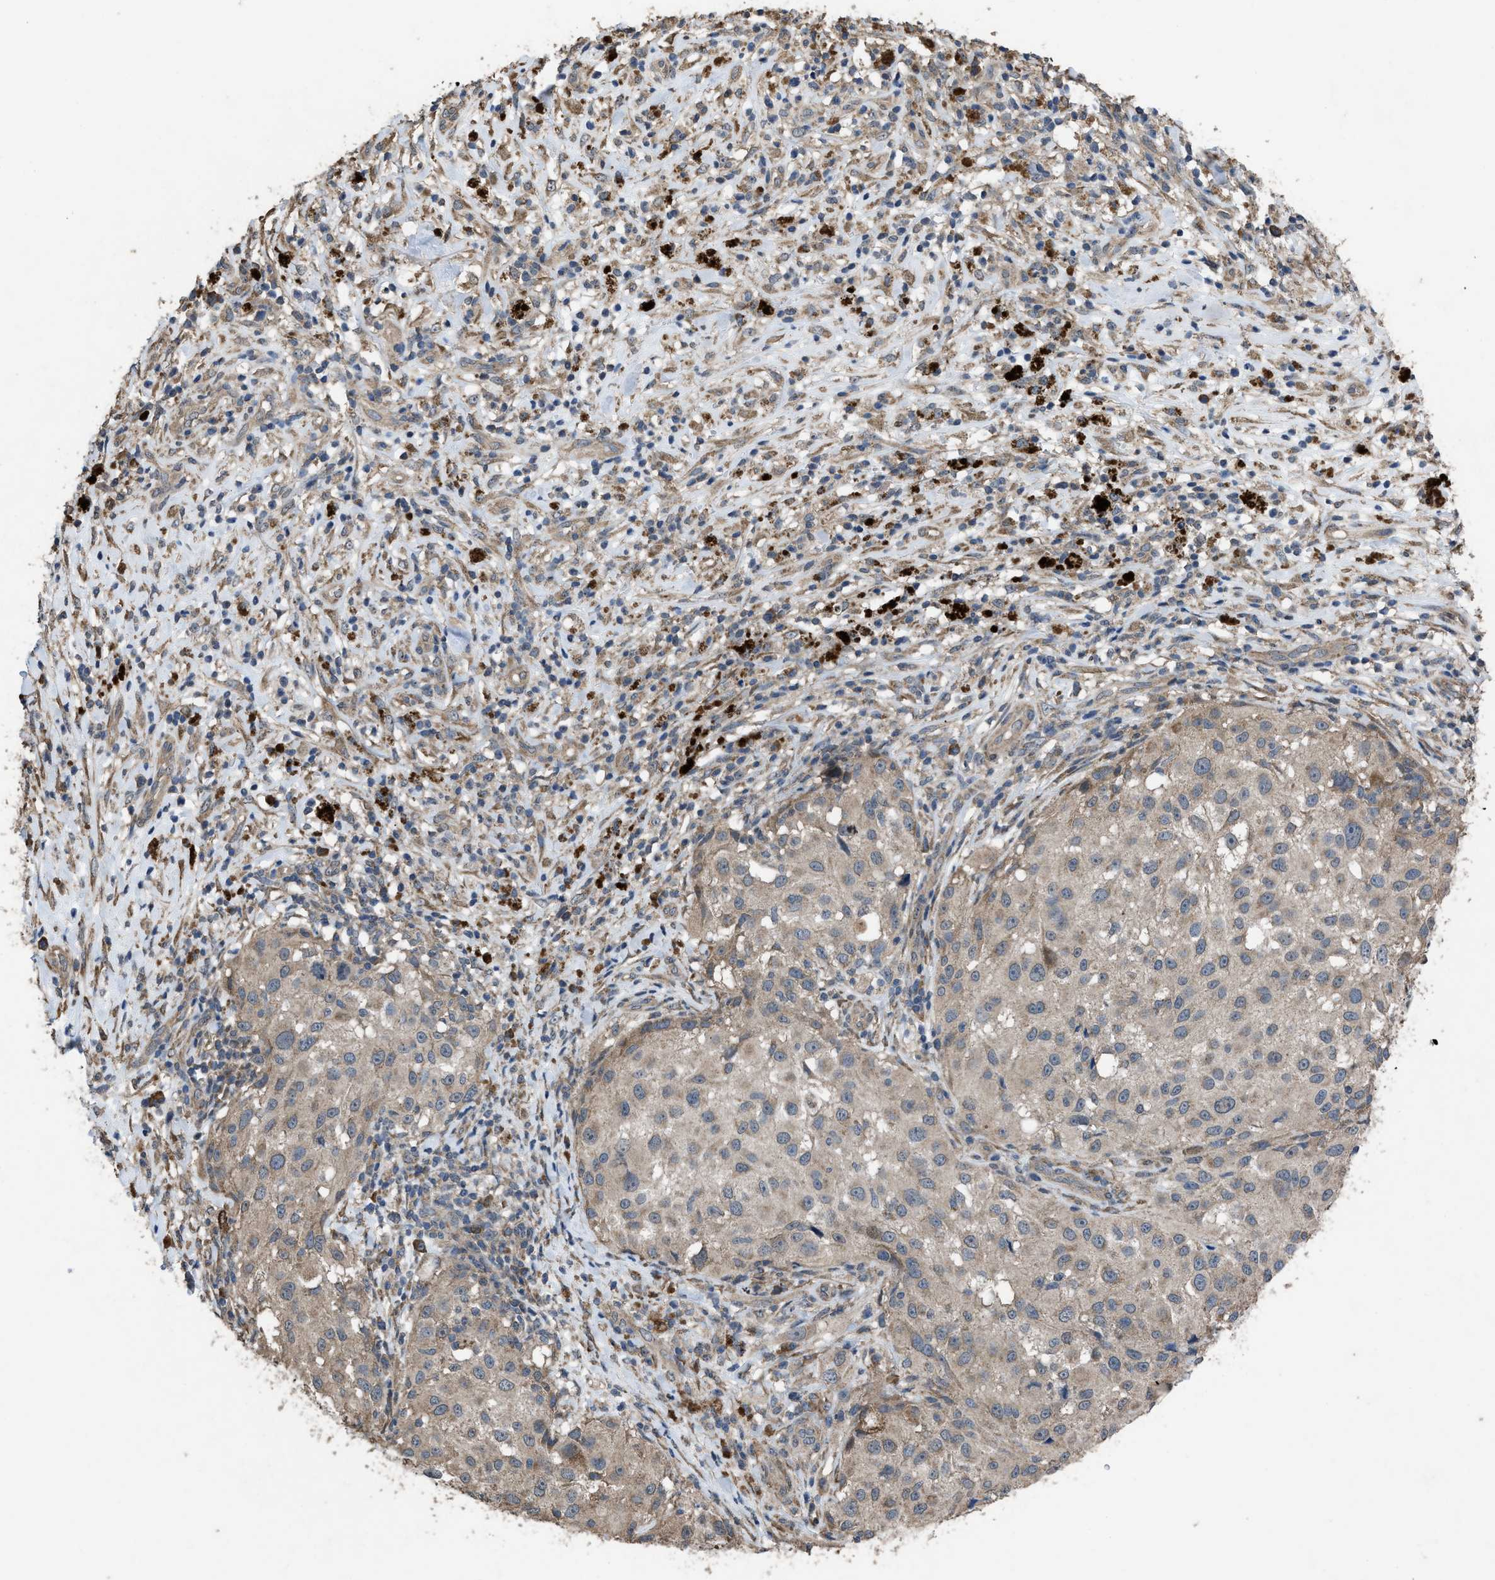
{"staining": {"intensity": "weak", "quantity": ">75%", "location": "cytoplasmic/membranous"}, "tissue": "melanoma", "cell_type": "Tumor cells", "image_type": "cancer", "snomed": [{"axis": "morphology", "description": "Necrosis, NOS"}, {"axis": "morphology", "description": "Malignant melanoma, NOS"}, {"axis": "topography", "description": "Skin"}], "caption": "Immunohistochemical staining of malignant melanoma shows weak cytoplasmic/membranous protein expression in about >75% of tumor cells.", "gene": "ARL6", "patient": {"sex": "female", "age": 87}}